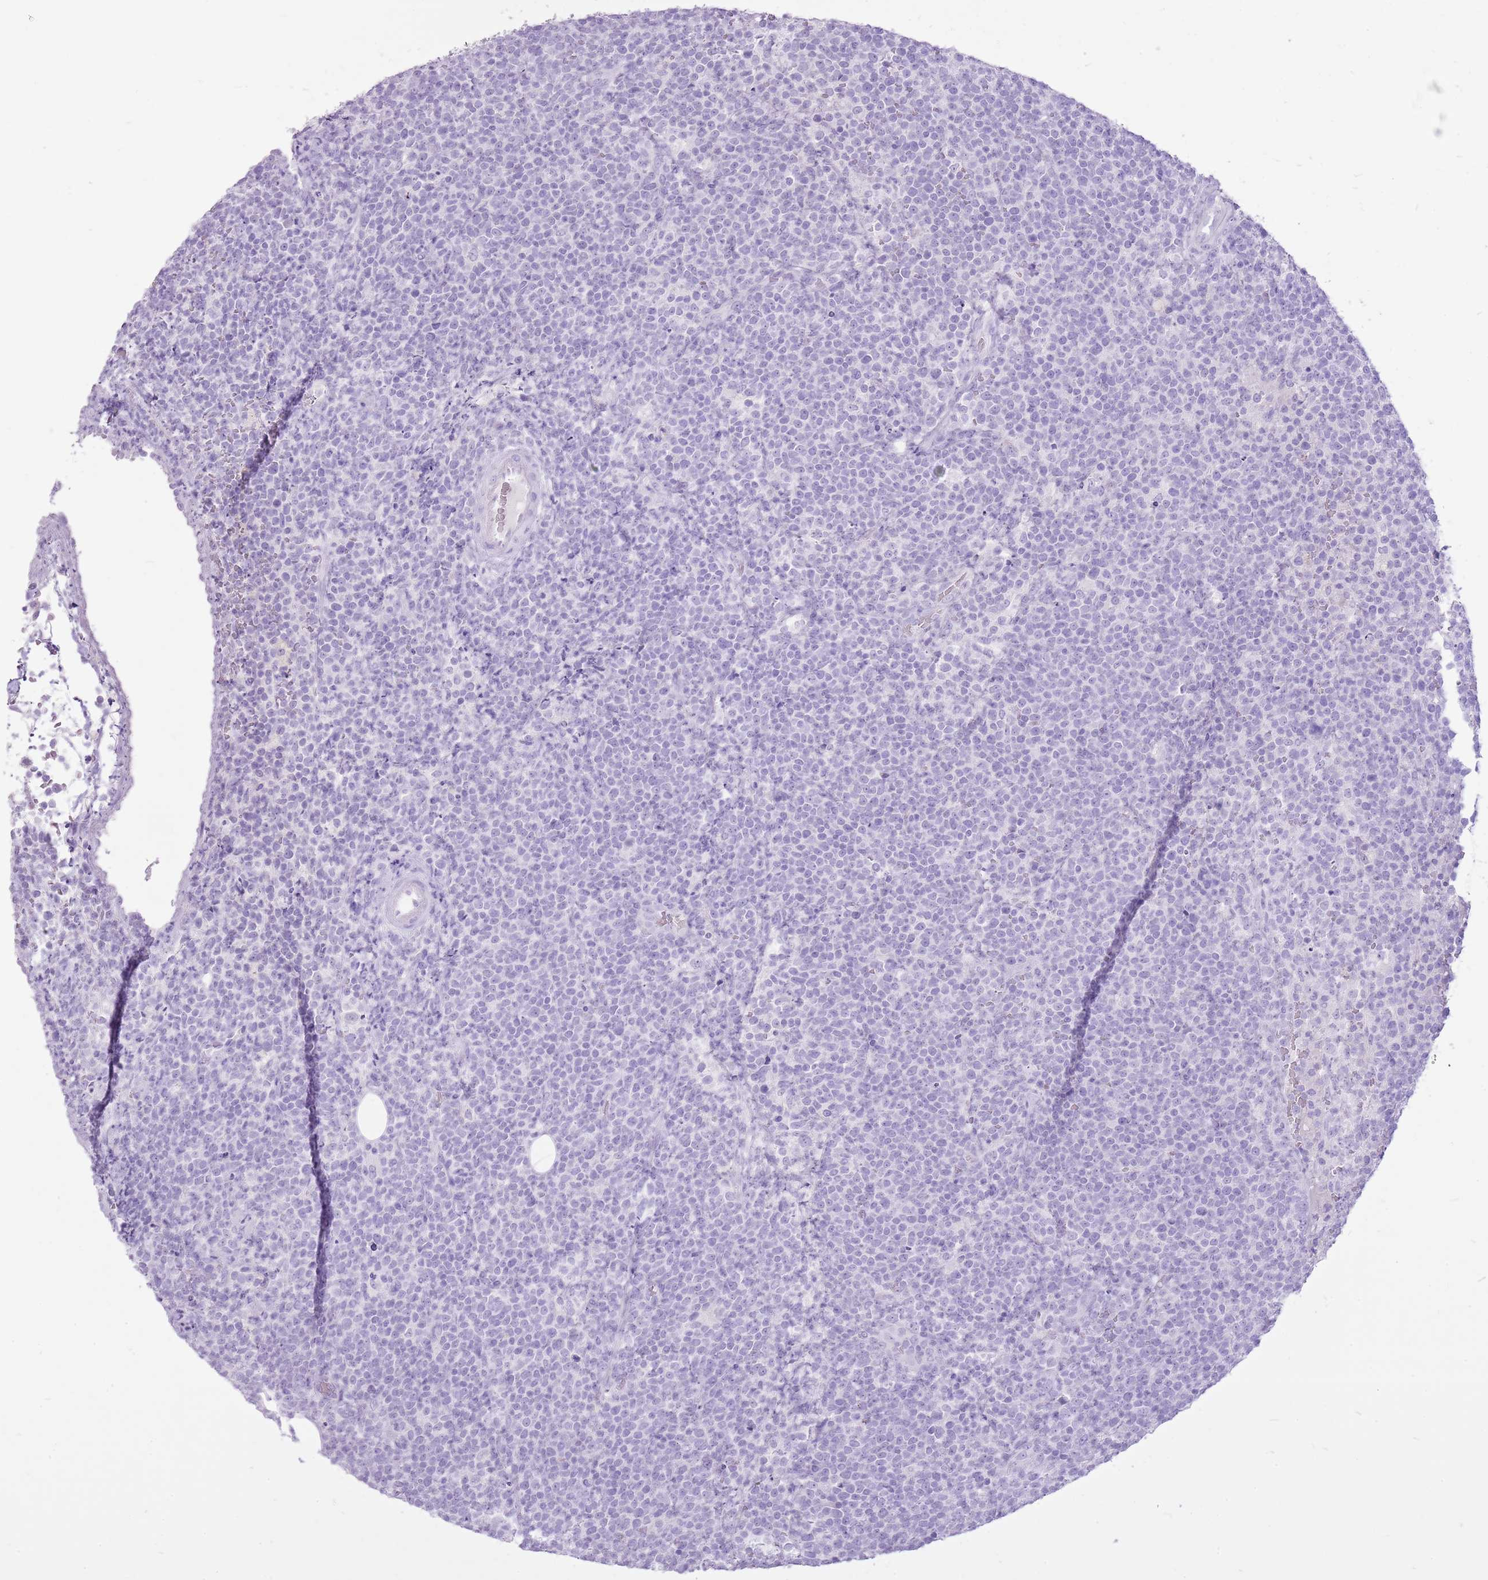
{"staining": {"intensity": "negative", "quantity": "none", "location": "none"}, "tissue": "lymphoma", "cell_type": "Tumor cells", "image_type": "cancer", "snomed": [{"axis": "morphology", "description": "Malignant lymphoma, non-Hodgkin's type, High grade"}, {"axis": "topography", "description": "Lymph node"}], "caption": "This is an IHC histopathology image of human lymphoma. There is no positivity in tumor cells.", "gene": "CNFN", "patient": {"sex": "male", "age": 61}}